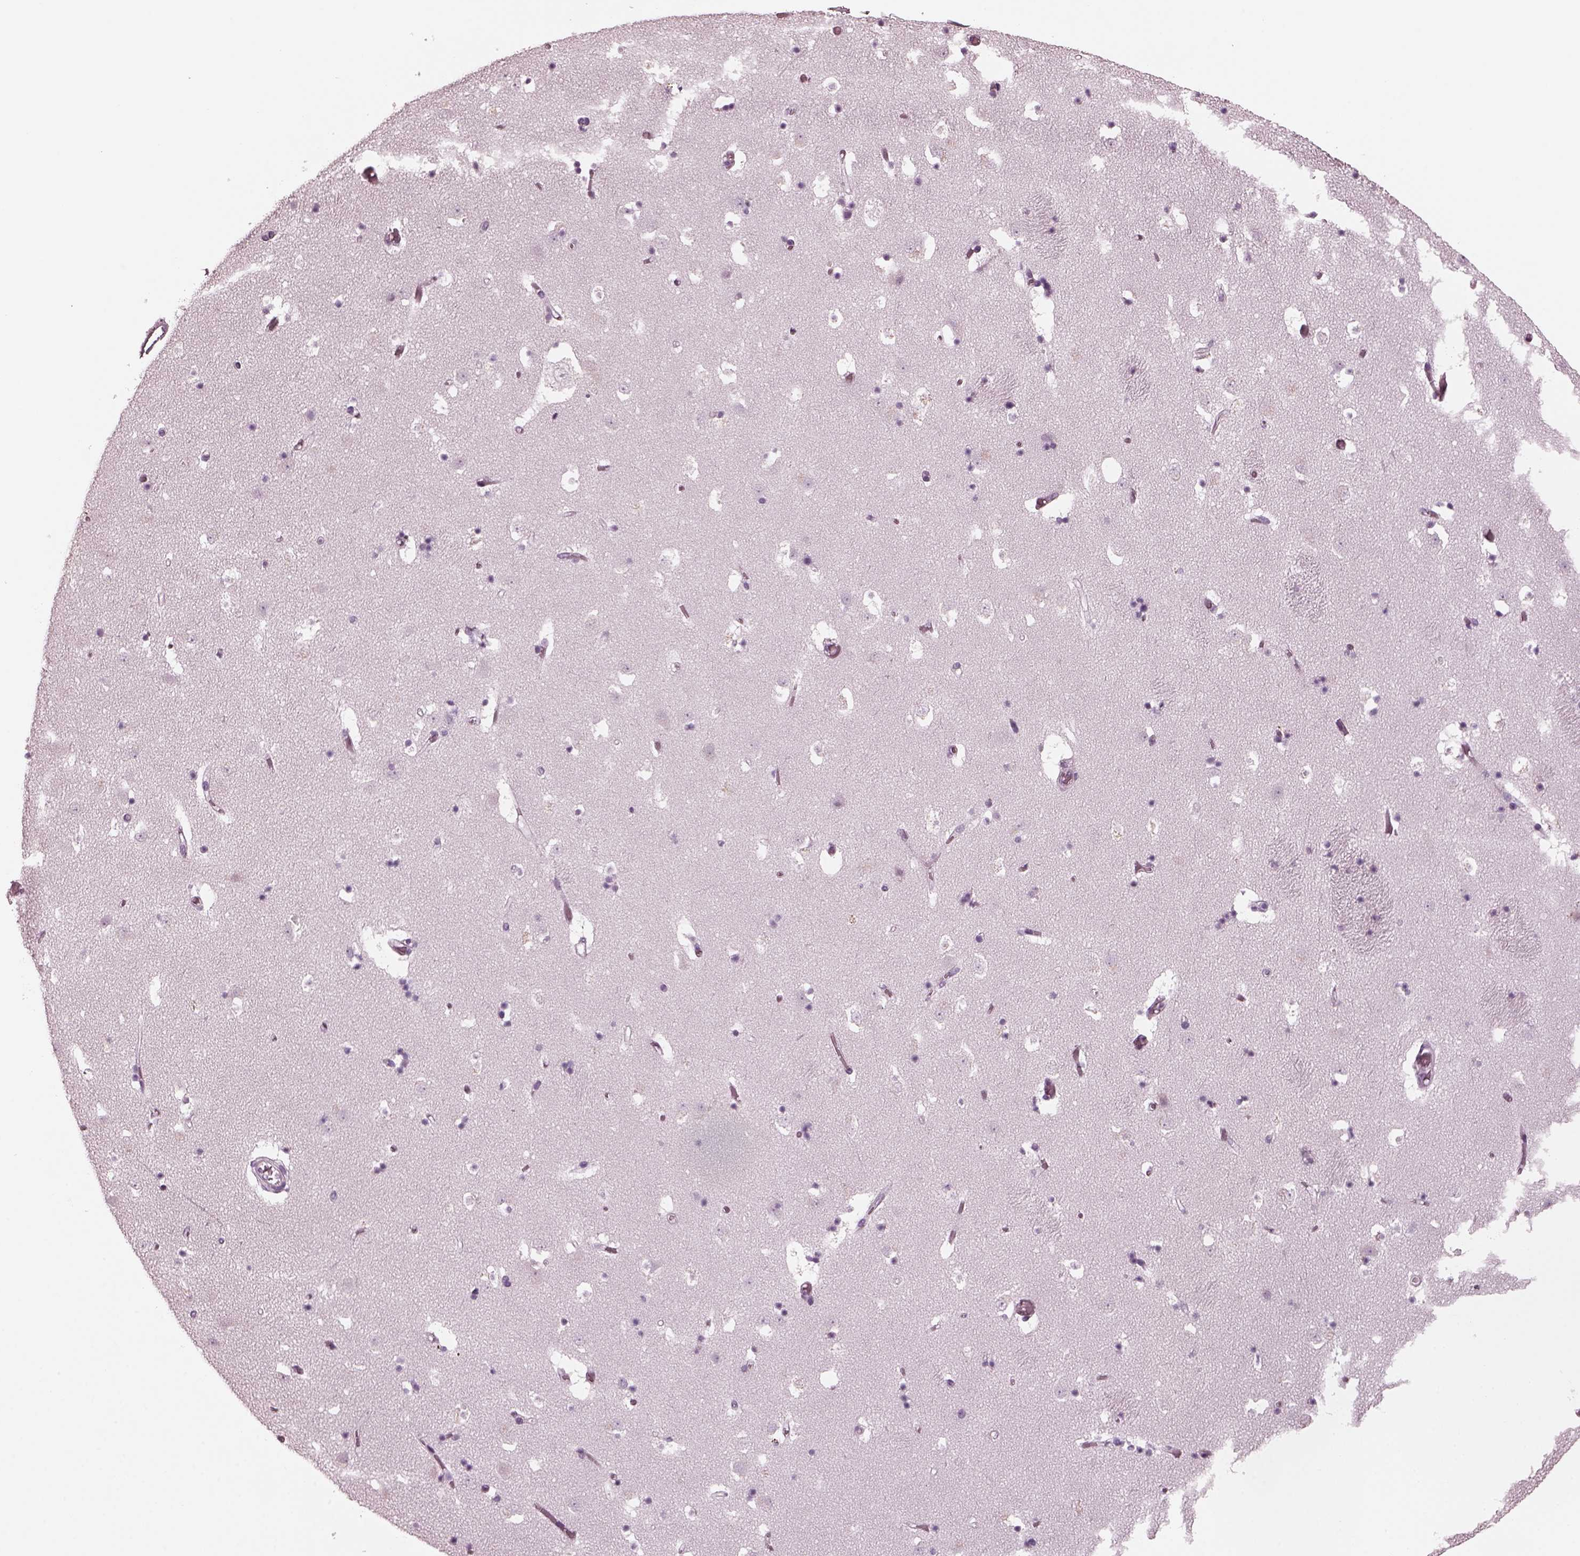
{"staining": {"intensity": "negative", "quantity": "none", "location": "none"}, "tissue": "caudate", "cell_type": "Glial cells", "image_type": "normal", "snomed": [{"axis": "morphology", "description": "Normal tissue, NOS"}, {"axis": "topography", "description": "Lateral ventricle wall"}], "caption": "High power microscopy image of an immunohistochemistry image of normal caudate, revealing no significant staining in glial cells.", "gene": "RCVRN", "patient": {"sex": "female", "age": 42}}